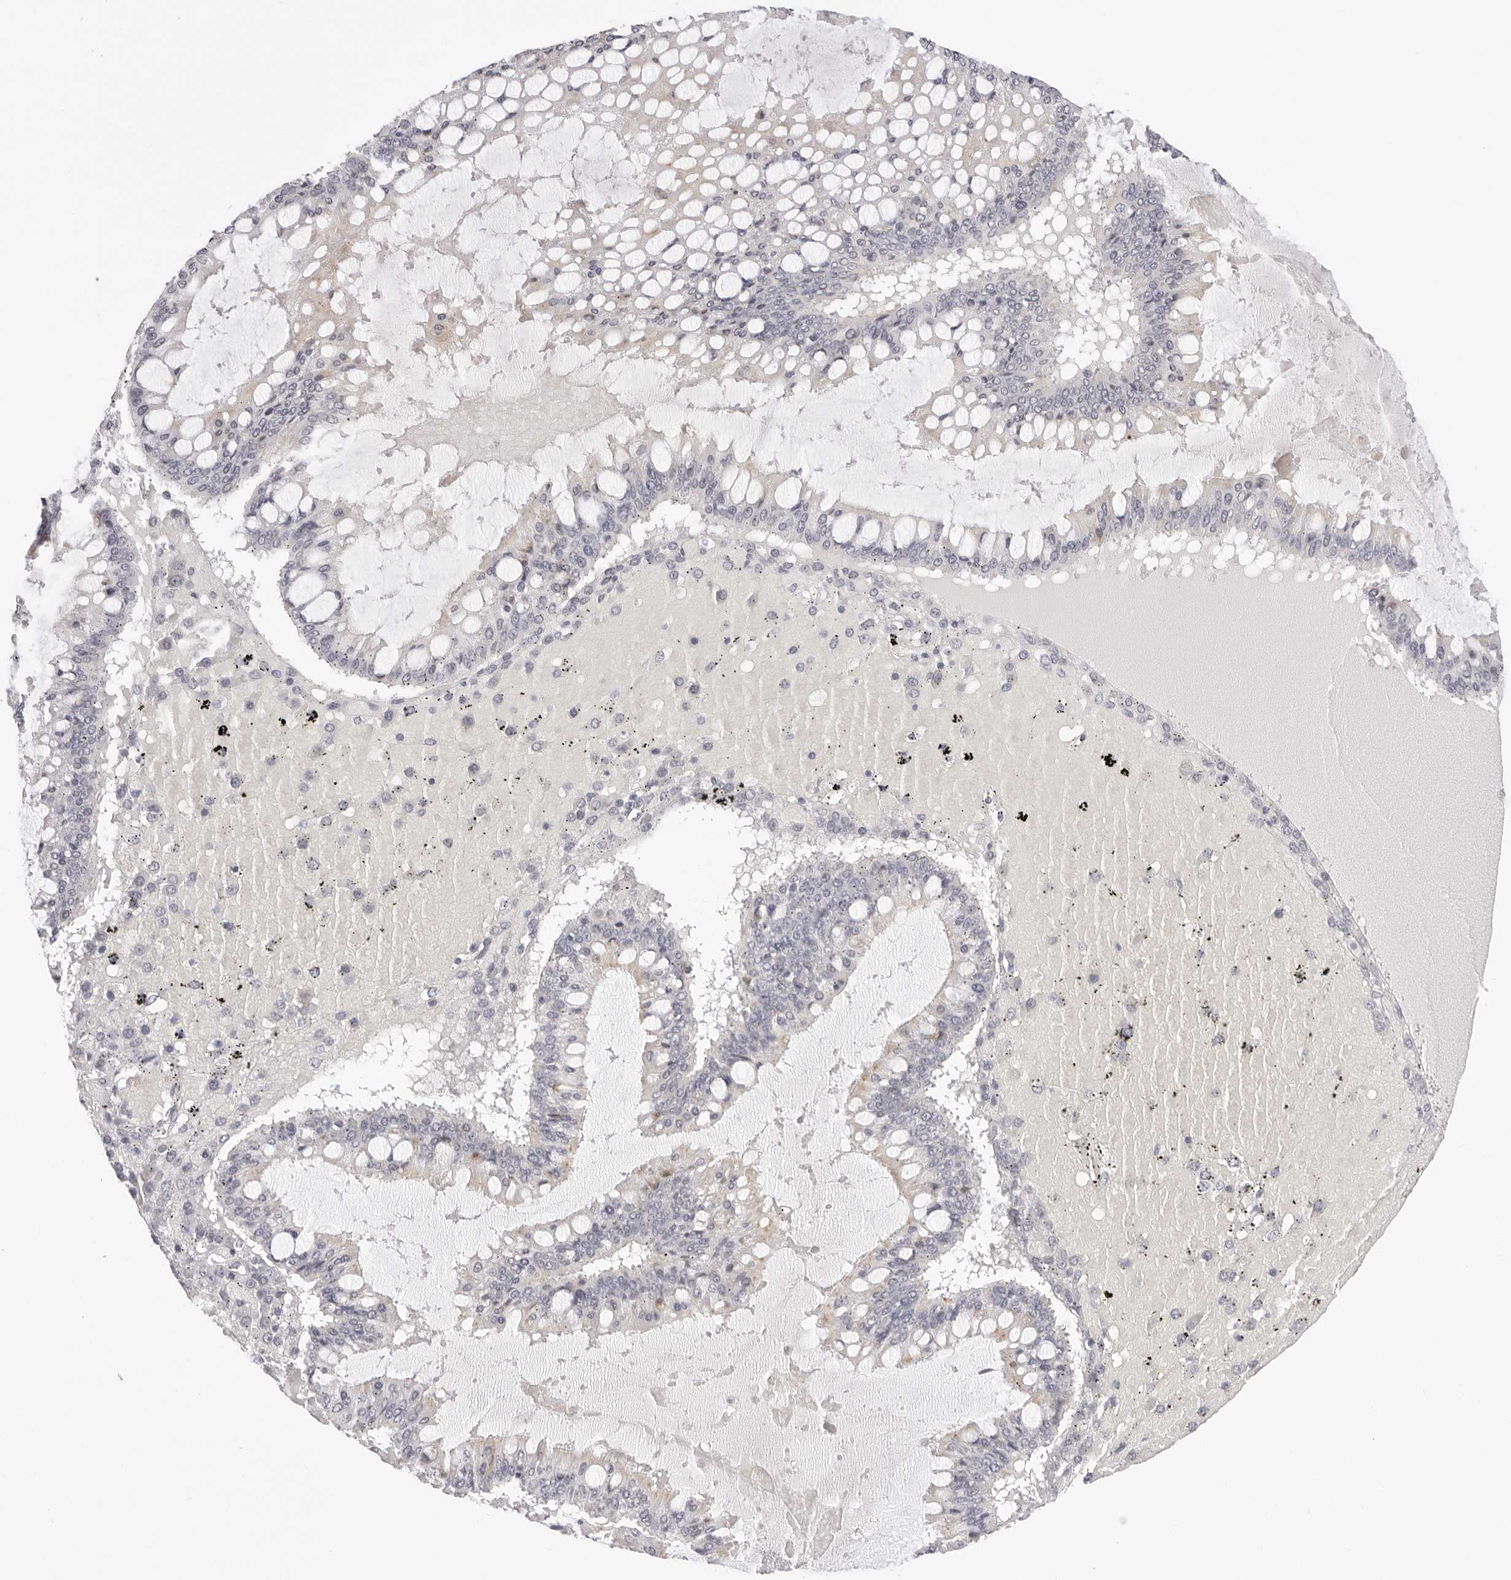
{"staining": {"intensity": "weak", "quantity": "25%-75%", "location": "cytoplasmic/membranous"}, "tissue": "ovarian cancer", "cell_type": "Tumor cells", "image_type": "cancer", "snomed": [{"axis": "morphology", "description": "Cystadenocarcinoma, mucinous, NOS"}, {"axis": "topography", "description": "Ovary"}], "caption": "Ovarian cancer (mucinous cystadenocarcinoma) tissue shows weak cytoplasmic/membranous expression in about 25%-75% of tumor cells, visualized by immunohistochemistry.", "gene": "STRADB", "patient": {"sex": "female", "age": 73}}